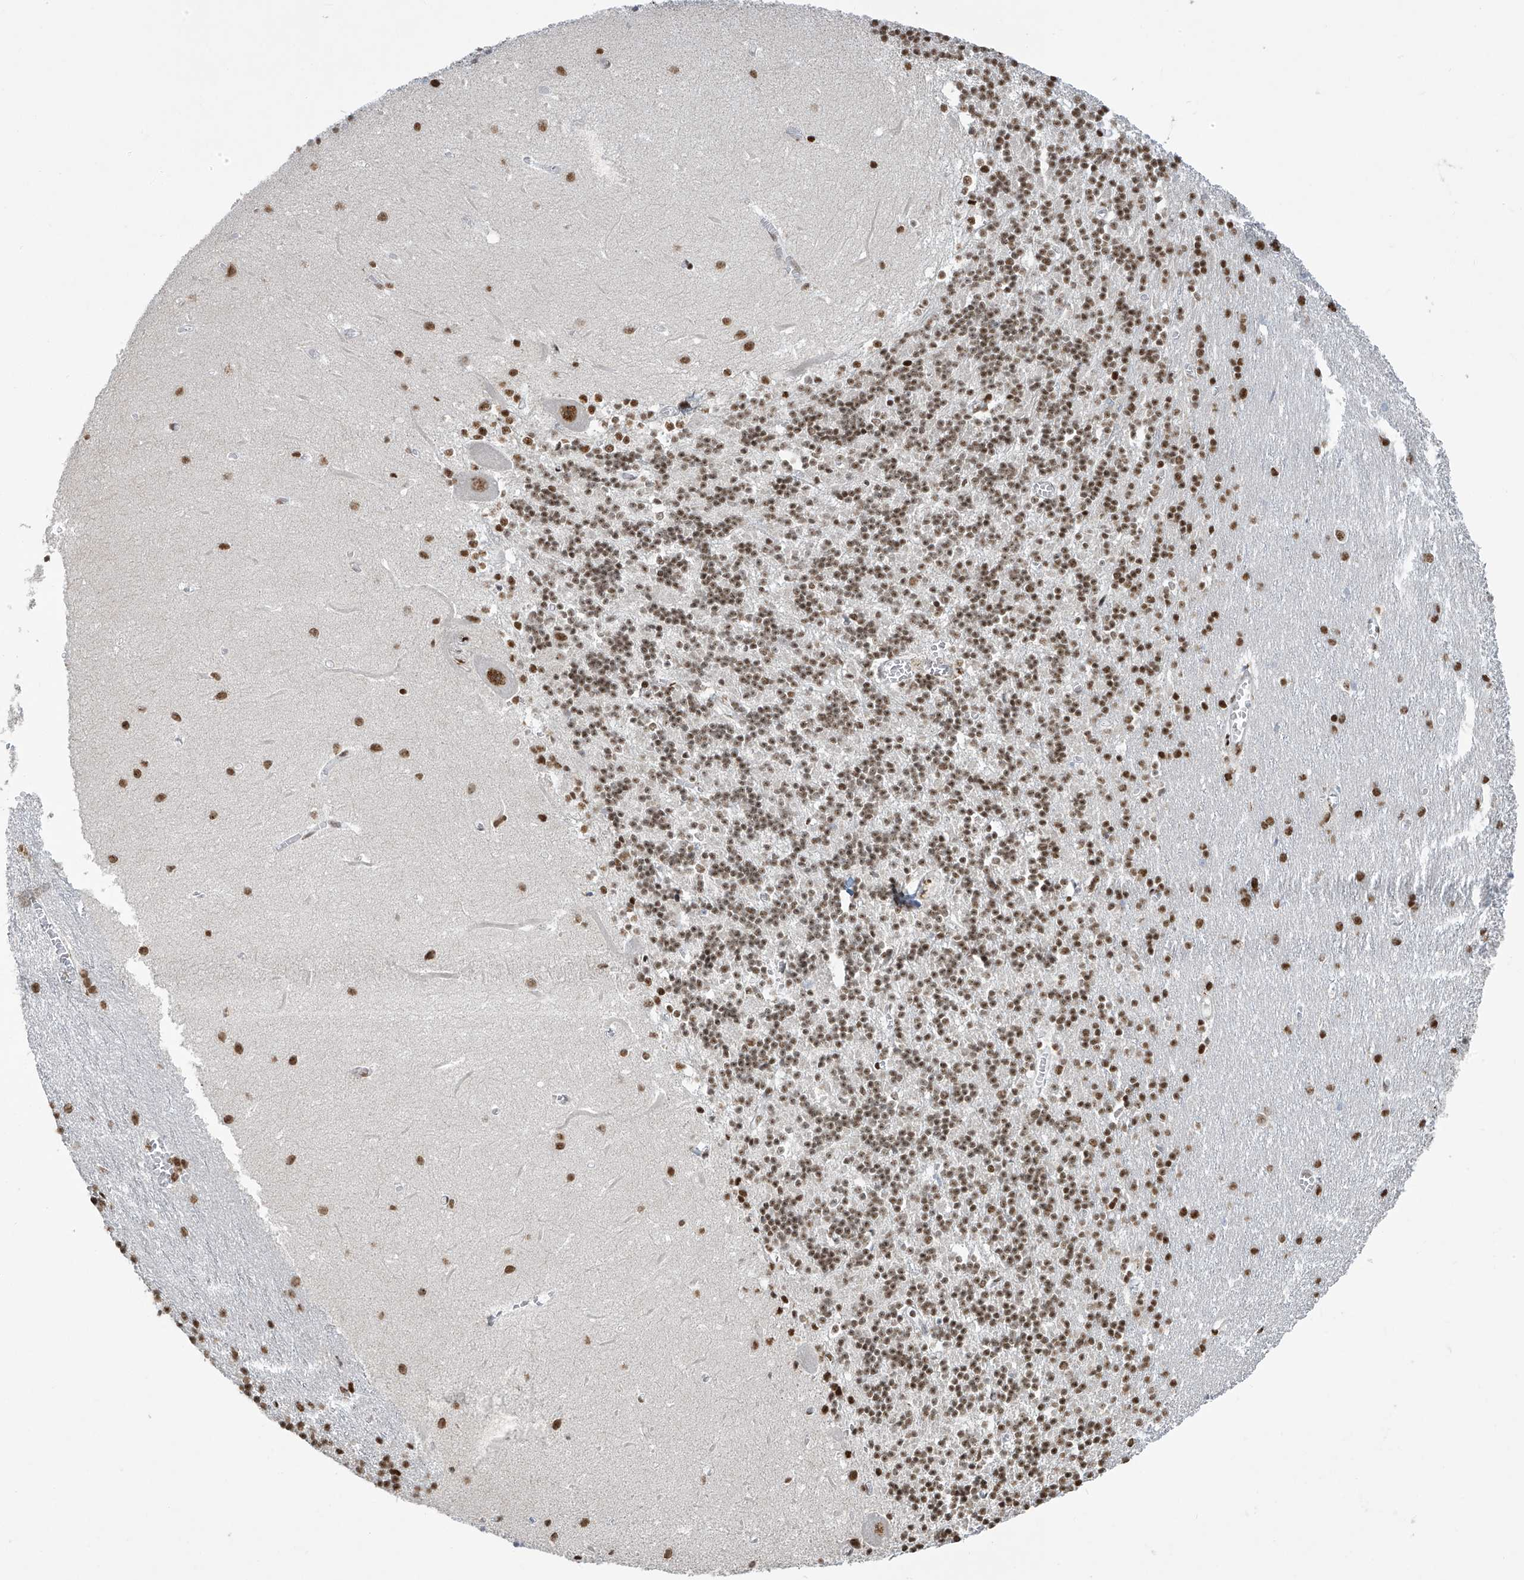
{"staining": {"intensity": "moderate", "quantity": ">75%", "location": "nuclear"}, "tissue": "cerebellum", "cell_type": "Cells in granular layer", "image_type": "normal", "snomed": [{"axis": "morphology", "description": "Normal tissue, NOS"}, {"axis": "topography", "description": "Cerebellum"}], "caption": "Immunohistochemistry (IHC) (DAB (3,3'-diaminobenzidine)) staining of benign human cerebellum exhibits moderate nuclear protein positivity in approximately >75% of cells in granular layer.", "gene": "MS4A6A", "patient": {"sex": "male", "age": 37}}